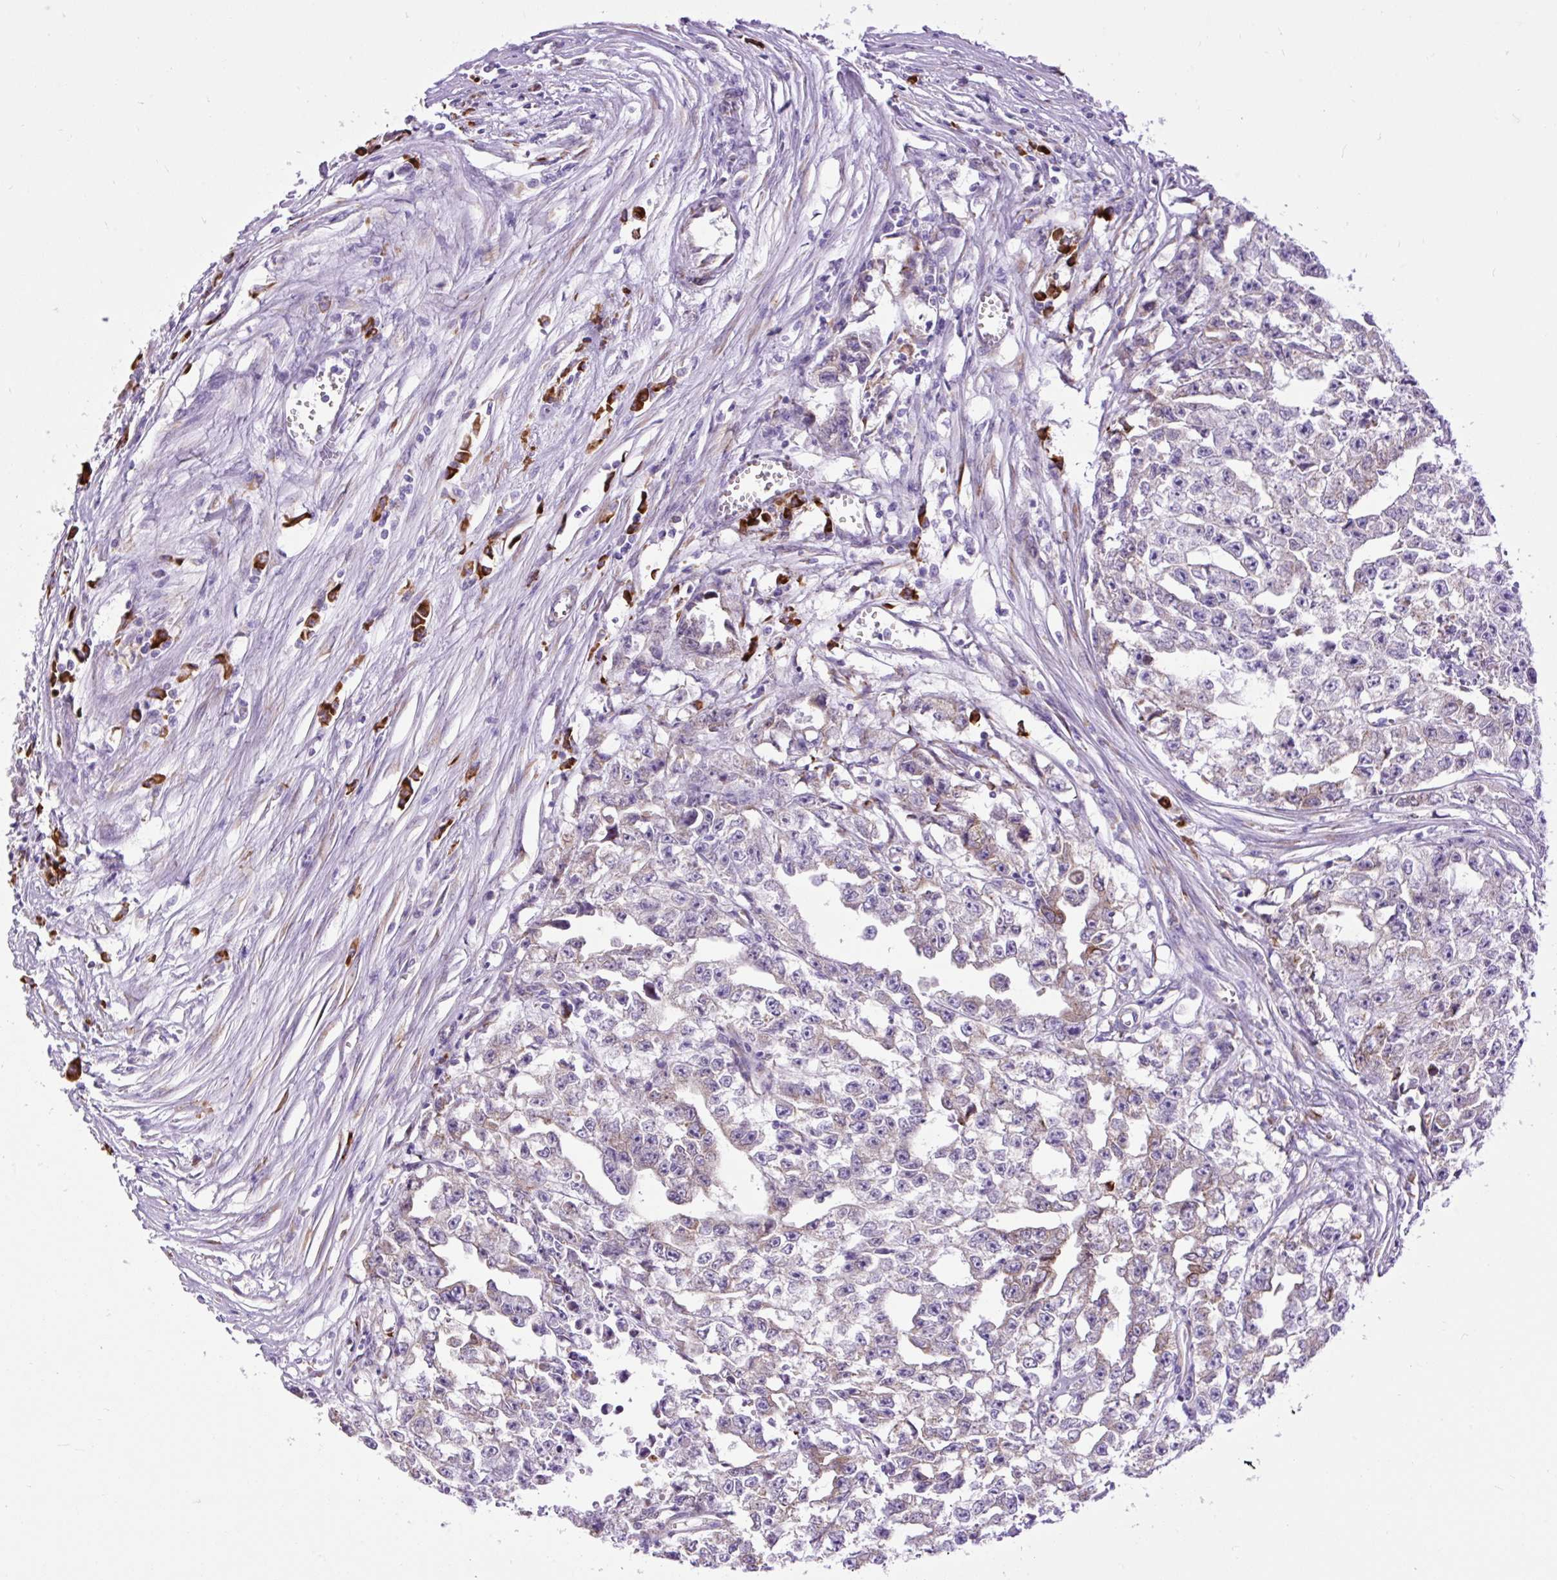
{"staining": {"intensity": "weak", "quantity": "<25%", "location": "cytoplasmic/membranous"}, "tissue": "testis cancer", "cell_type": "Tumor cells", "image_type": "cancer", "snomed": [{"axis": "morphology", "description": "Seminoma, NOS"}, {"axis": "morphology", "description": "Carcinoma, Embryonal, NOS"}, {"axis": "topography", "description": "Testis"}], "caption": "This is an IHC image of human testis cancer (seminoma). There is no positivity in tumor cells.", "gene": "DDOST", "patient": {"sex": "male", "age": 43}}